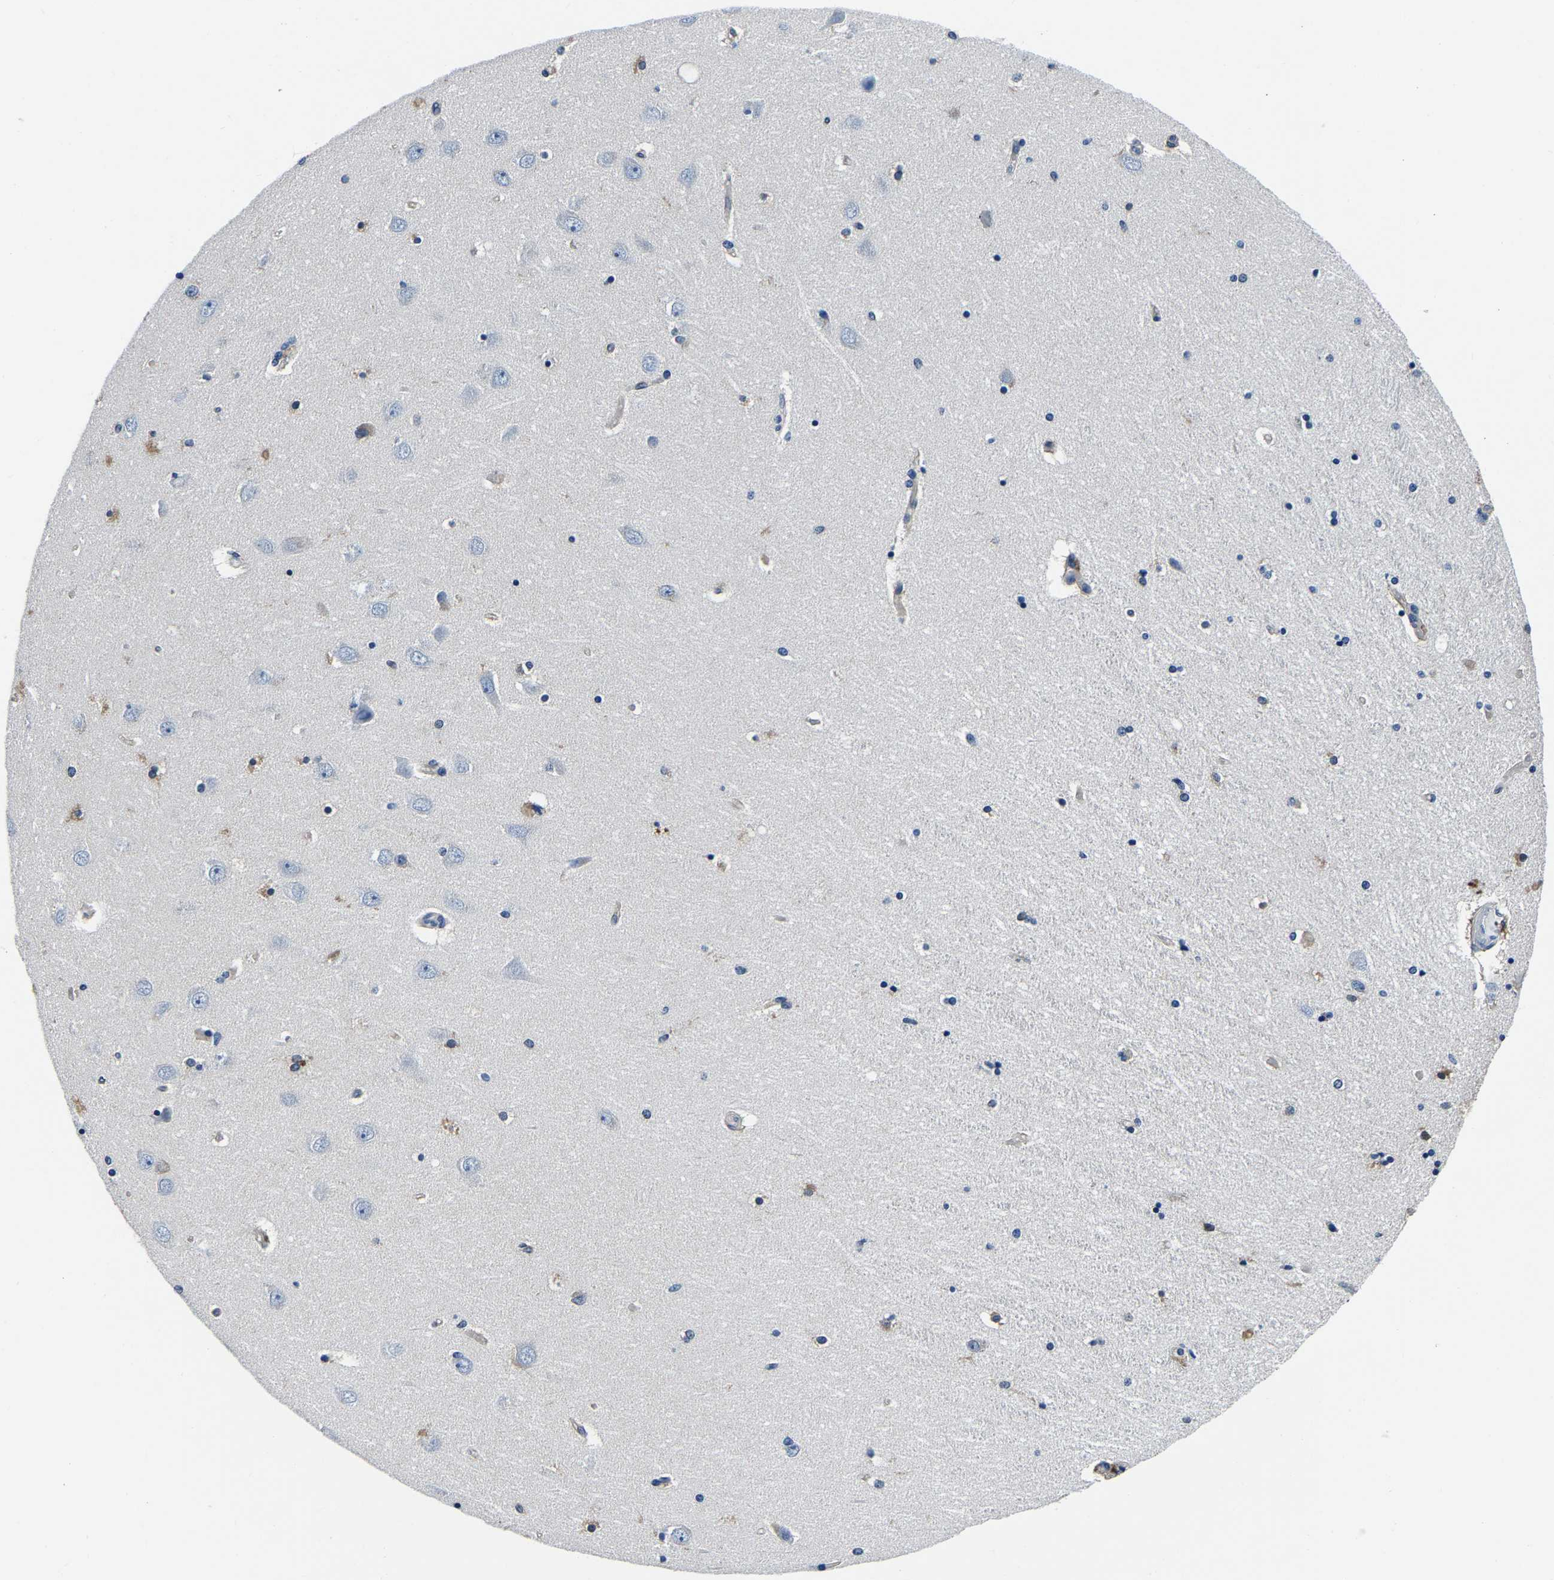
{"staining": {"intensity": "moderate", "quantity": "<25%", "location": "cytoplasmic/membranous"}, "tissue": "hippocampus", "cell_type": "Glial cells", "image_type": "normal", "snomed": [{"axis": "morphology", "description": "Normal tissue, NOS"}, {"axis": "topography", "description": "Hippocampus"}], "caption": "Benign hippocampus displays moderate cytoplasmic/membranous expression in approximately <25% of glial cells, visualized by immunohistochemistry.", "gene": "ACO1", "patient": {"sex": "female", "age": 54}}